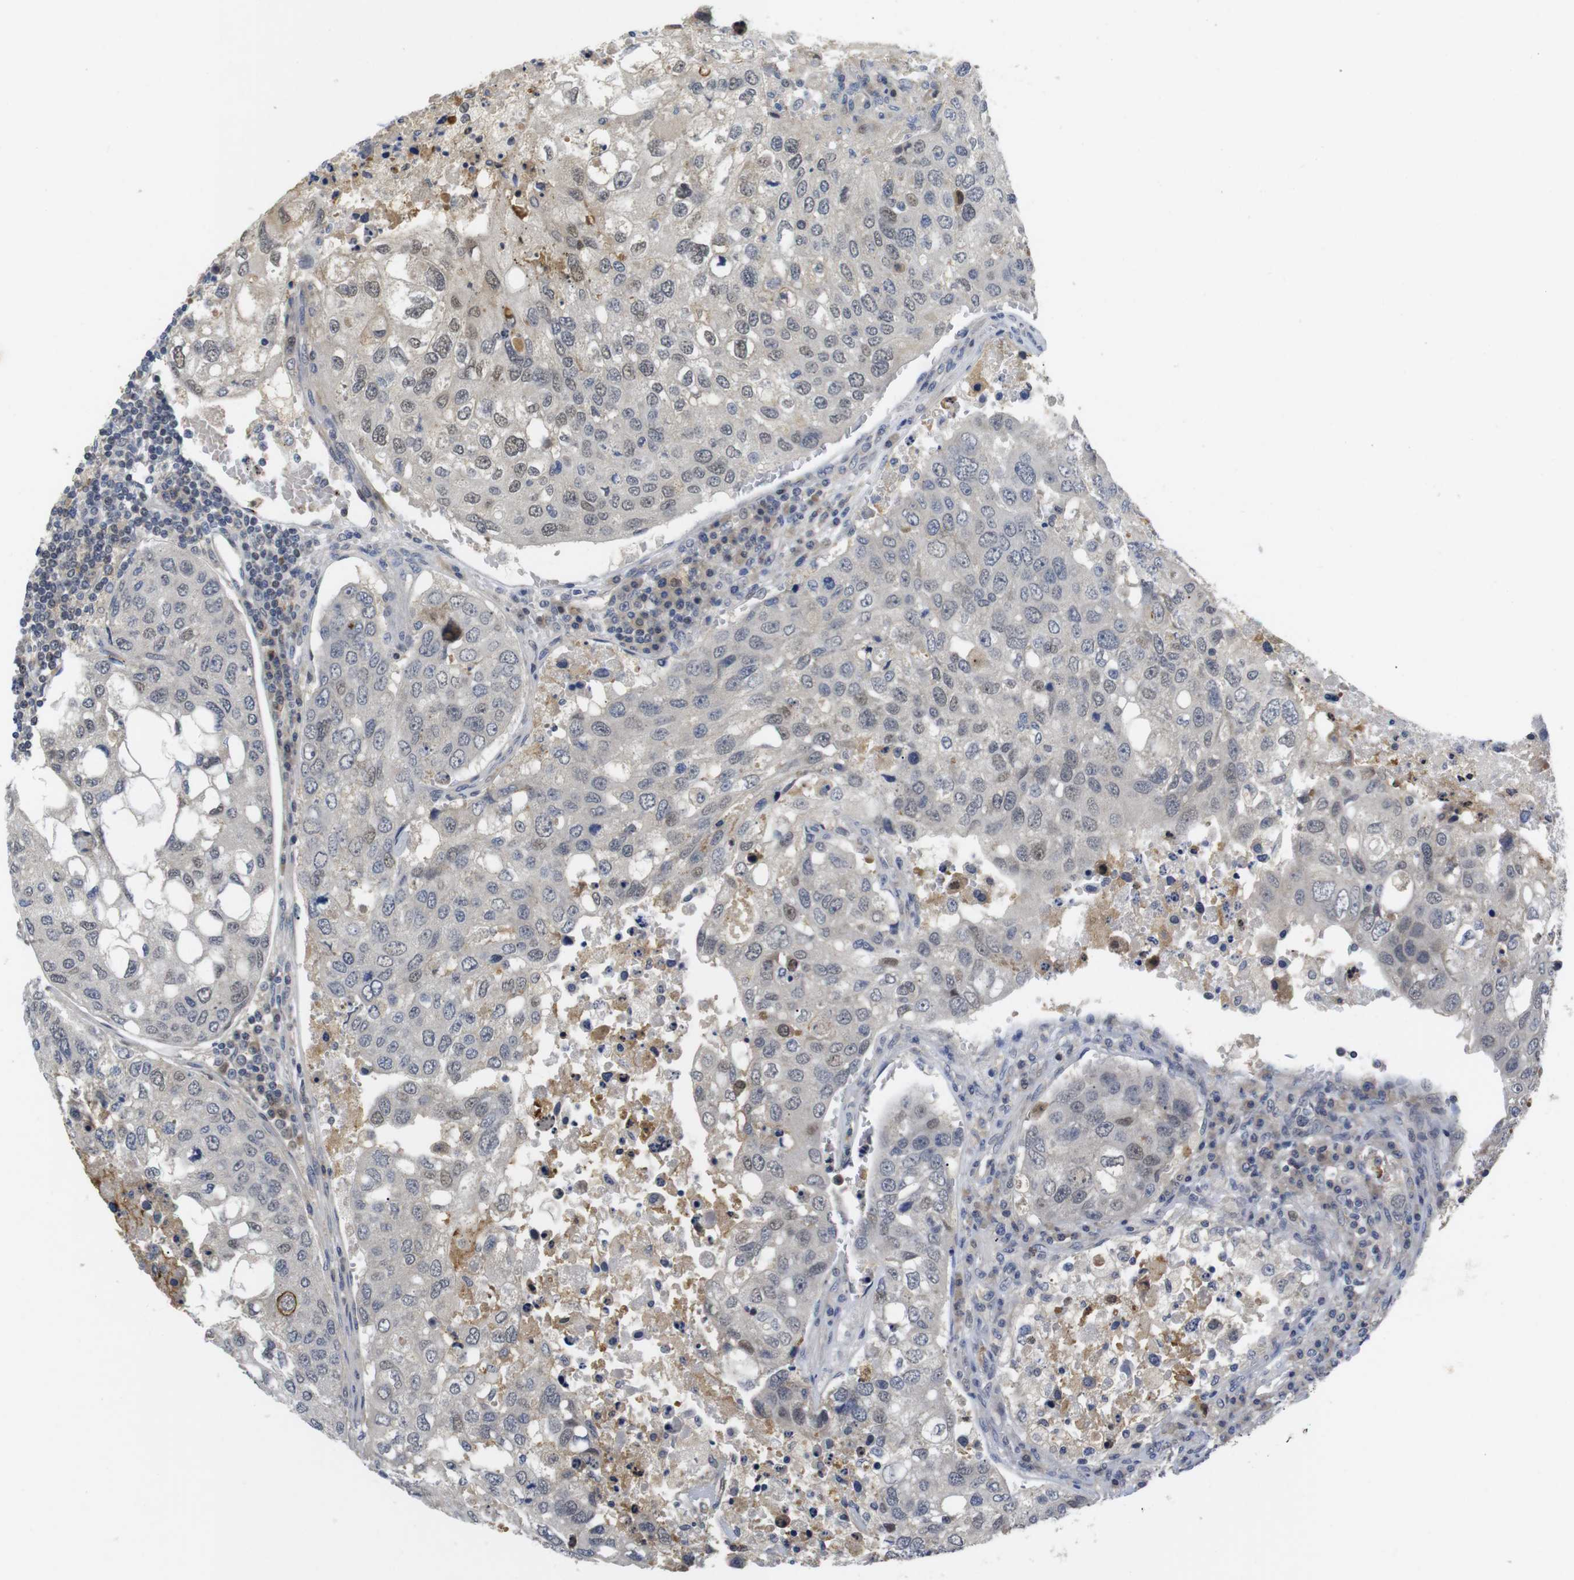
{"staining": {"intensity": "weak", "quantity": "25%-75%", "location": "nuclear"}, "tissue": "urothelial cancer", "cell_type": "Tumor cells", "image_type": "cancer", "snomed": [{"axis": "morphology", "description": "Urothelial carcinoma, High grade"}, {"axis": "topography", "description": "Lymph node"}, {"axis": "topography", "description": "Urinary bladder"}], "caption": "High-grade urothelial carcinoma was stained to show a protein in brown. There is low levels of weak nuclear expression in about 25%-75% of tumor cells.", "gene": "FNTA", "patient": {"sex": "male", "age": 51}}